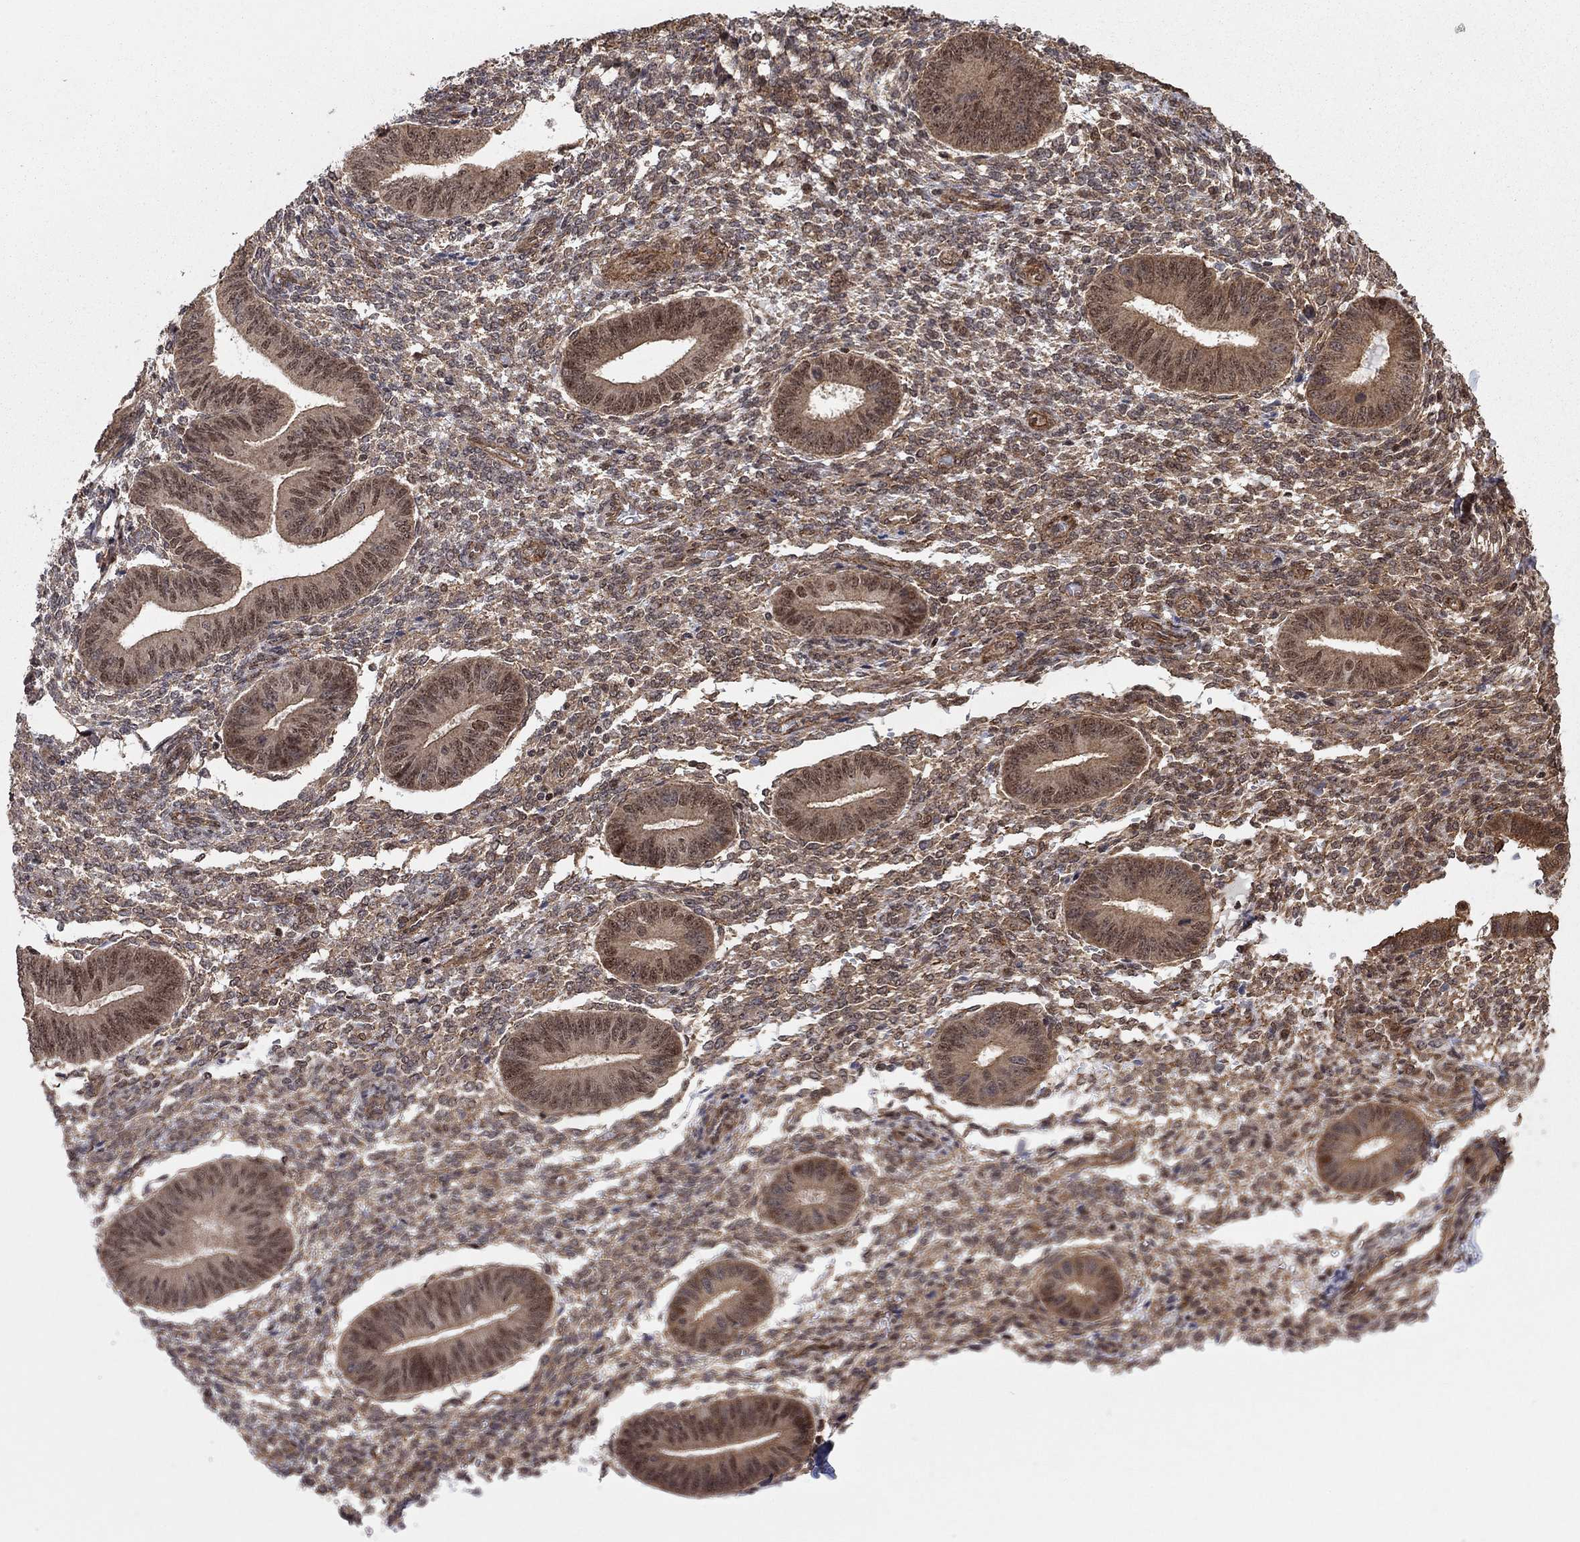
{"staining": {"intensity": "negative", "quantity": "none", "location": "none"}, "tissue": "endometrium", "cell_type": "Cells in endometrial stroma", "image_type": "normal", "snomed": [{"axis": "morphology", "description": "Normal tissue, NOS"}, {"axis": "topography", "description": "Endometrium"}], "caption": "Endometrium stained for a protein using IHC shows no staining cells in endometrial stroma.", "gene": "TDP1", "patient": {"sex": "female", "age": 47}}